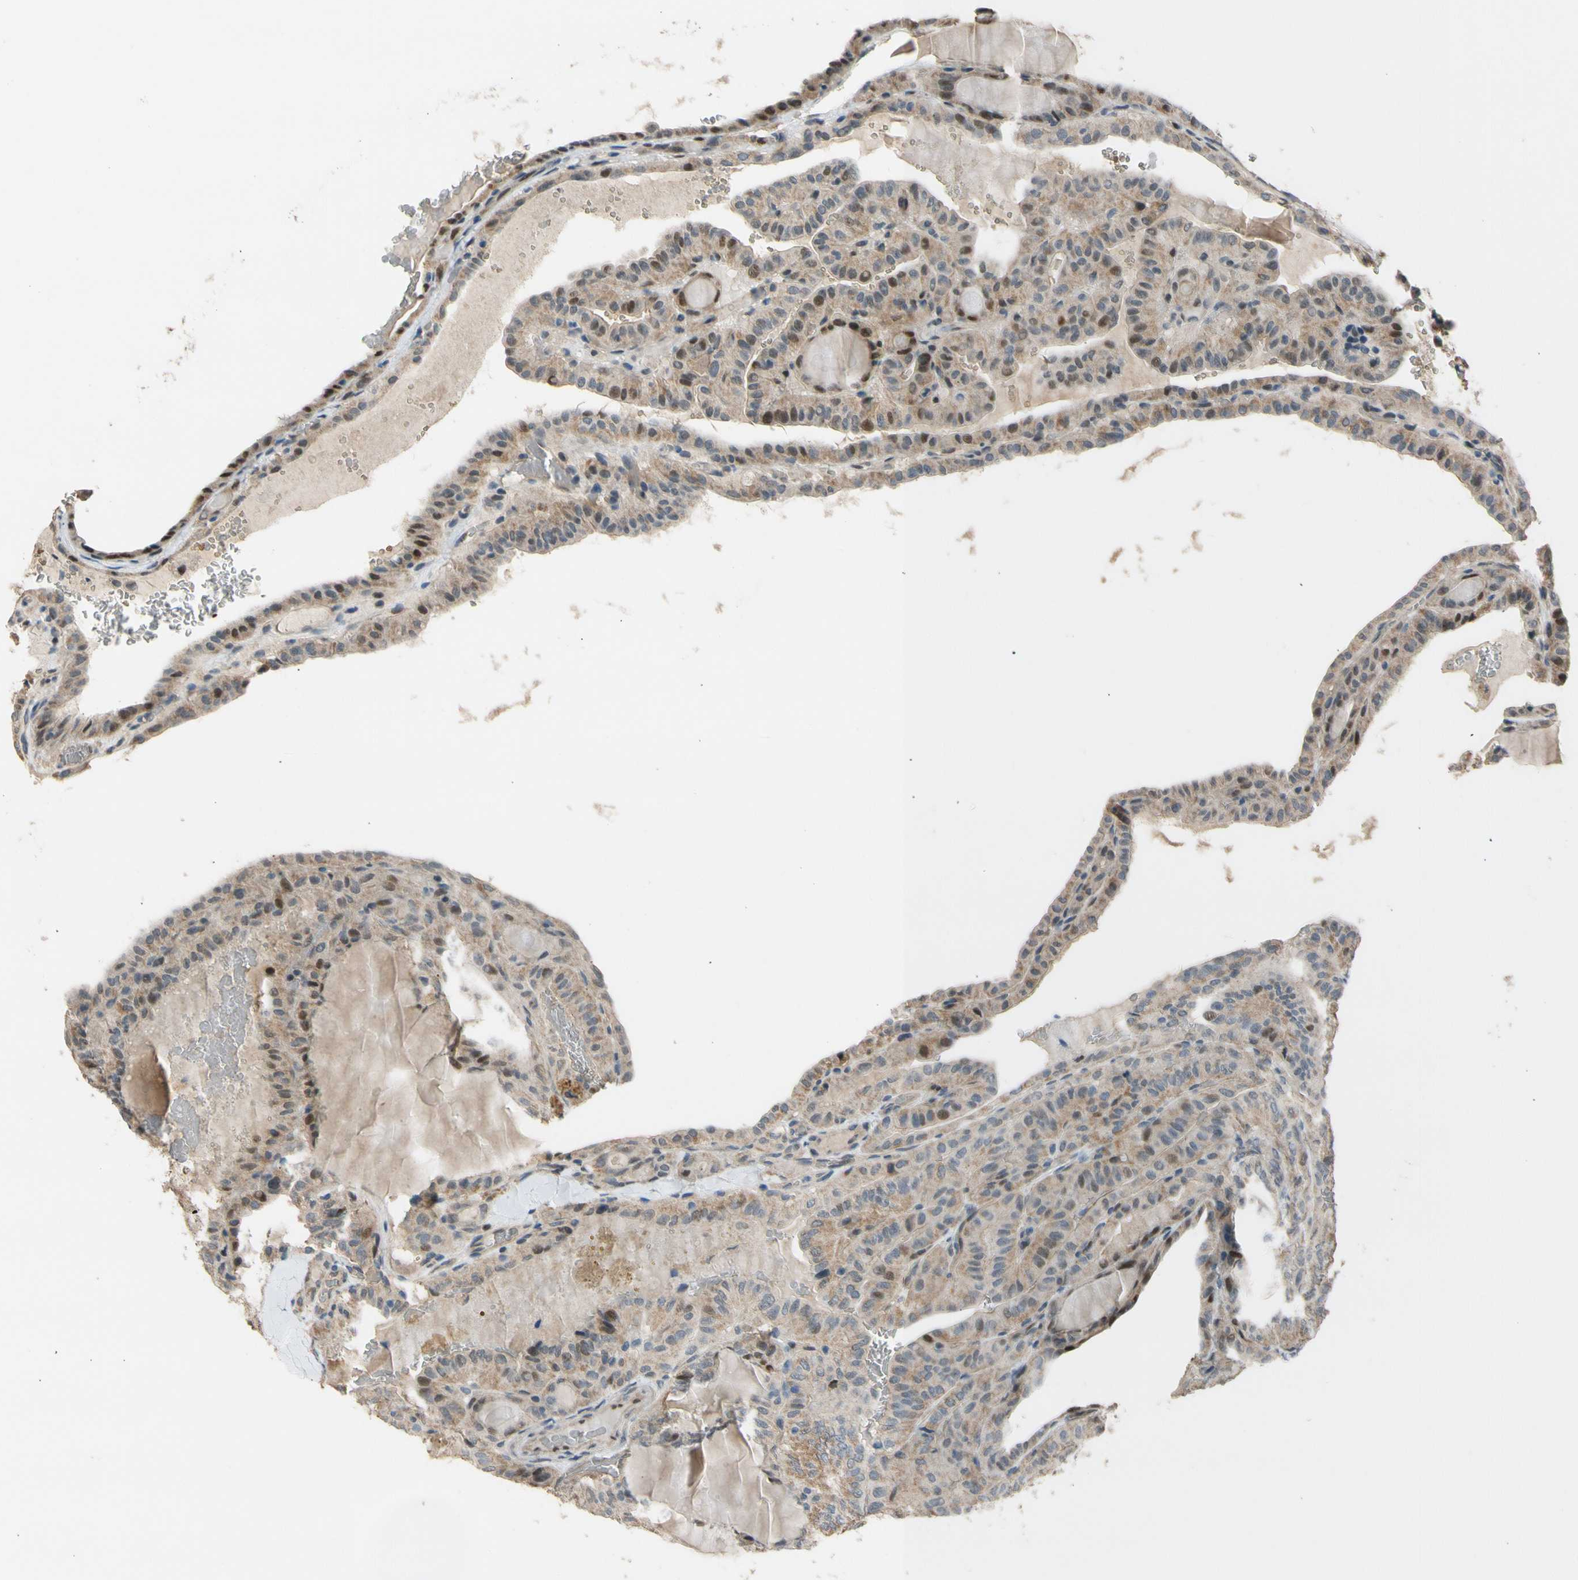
{"staining": {"intensity": "moderate", "quantity": "25%-75%", "location": "cytoplasmic/membranous,nuclear"}, "tissue": "thyroid cancer", "cell_type": "Tumor cells", "image_type": "cancer", "snomed": [{"axis": "morphology", "description": "Papillary adenocarcinoma, NOS"}, {"axis": "topography", "description": "Thyroid gland"}], "caption": "About 25%-75% of tumor cells in papillary adenocarcinoma (thyroid) show moderate cytoplasmic/membranous and nuclear protein staining as visualized by brown immunohistochemical staining.", "gene": "ZNF184", "patient": {"sex": "male", "age": 77}}